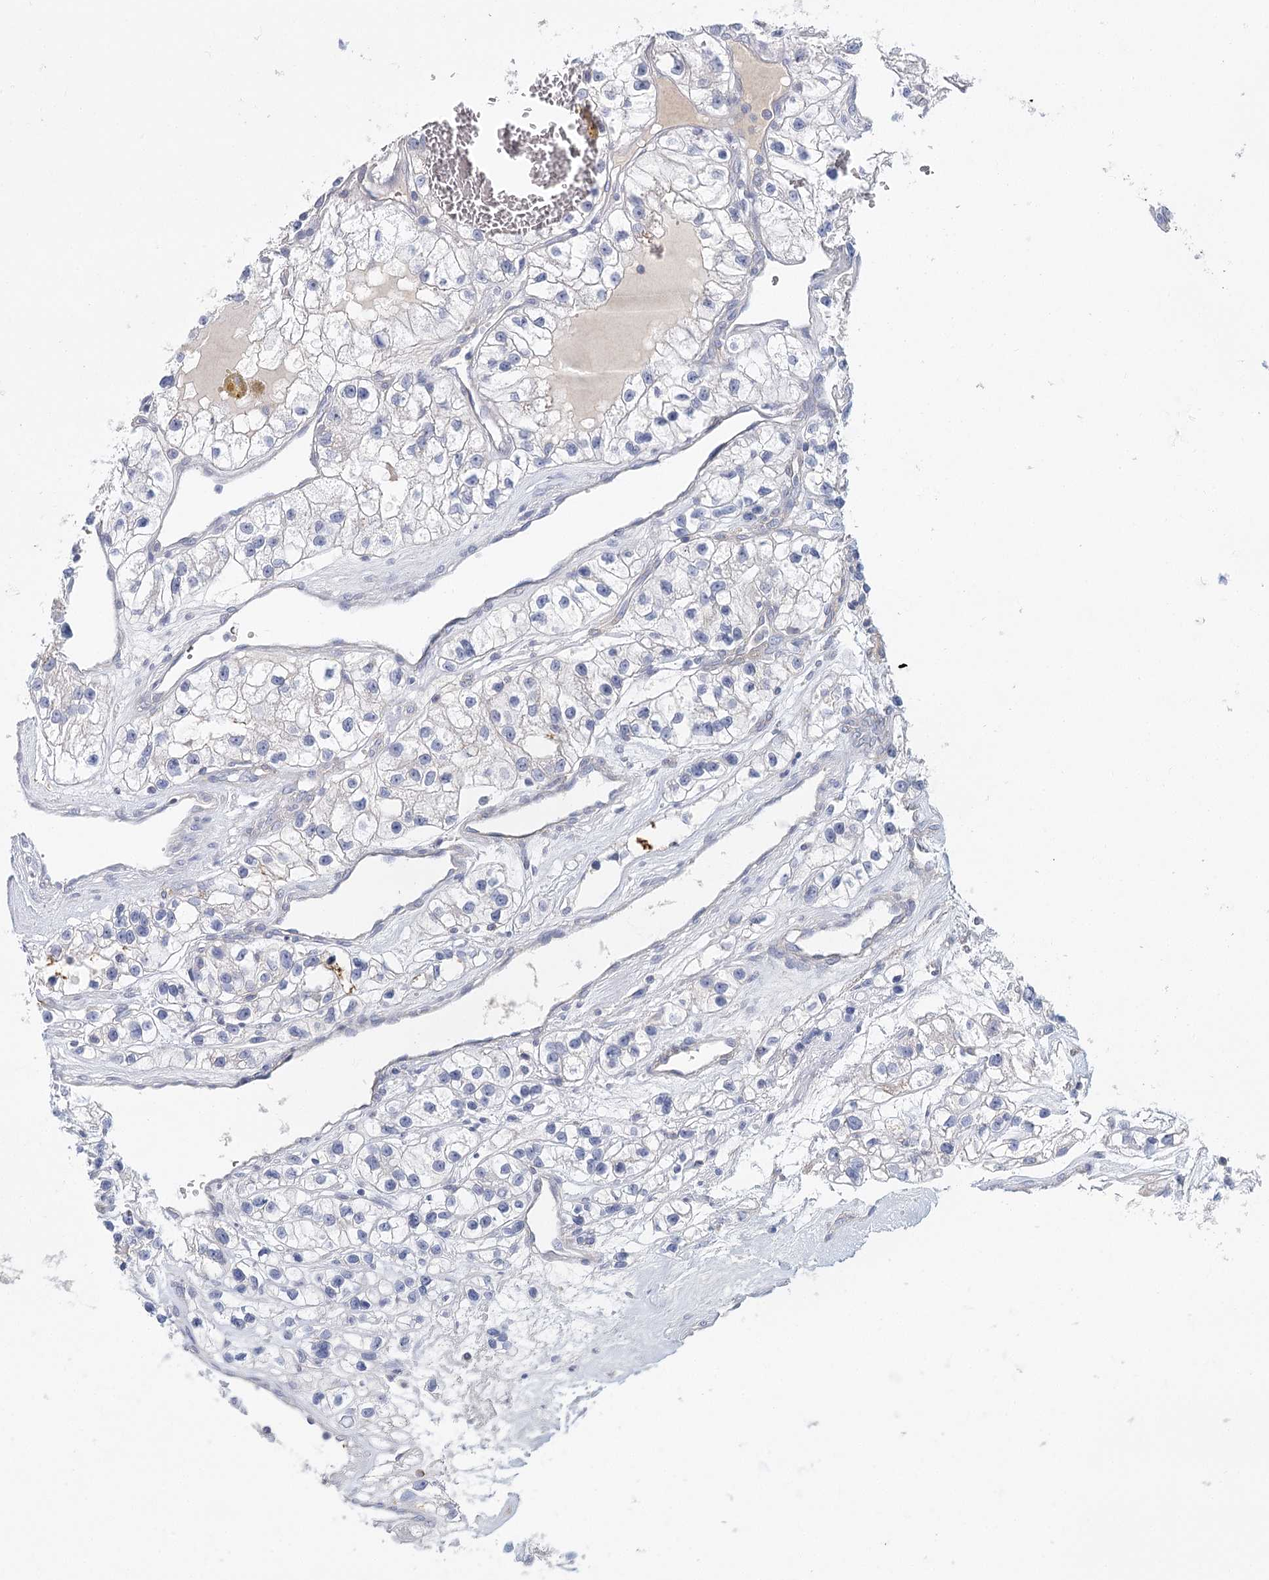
{"staining": {"intensity": "negative", "quantity": "none", "location": "none"}, "tissue": "renal cancer", "cell_type": "Tumor cells", "image_type": "cancer", "snomed": [{"axis": "morphology", "description": "Adenocarcinoma, NOS"}, {"axis": "topography", "description": "Kidney"}], "caption": "This is an immunohistochemistry (IHC) histopathology image of adenocarcinoma (renal). There is no staining in tumor cells.", "gene": "ARHGAP44", "patient": {"sex": "female", "age": 57}}